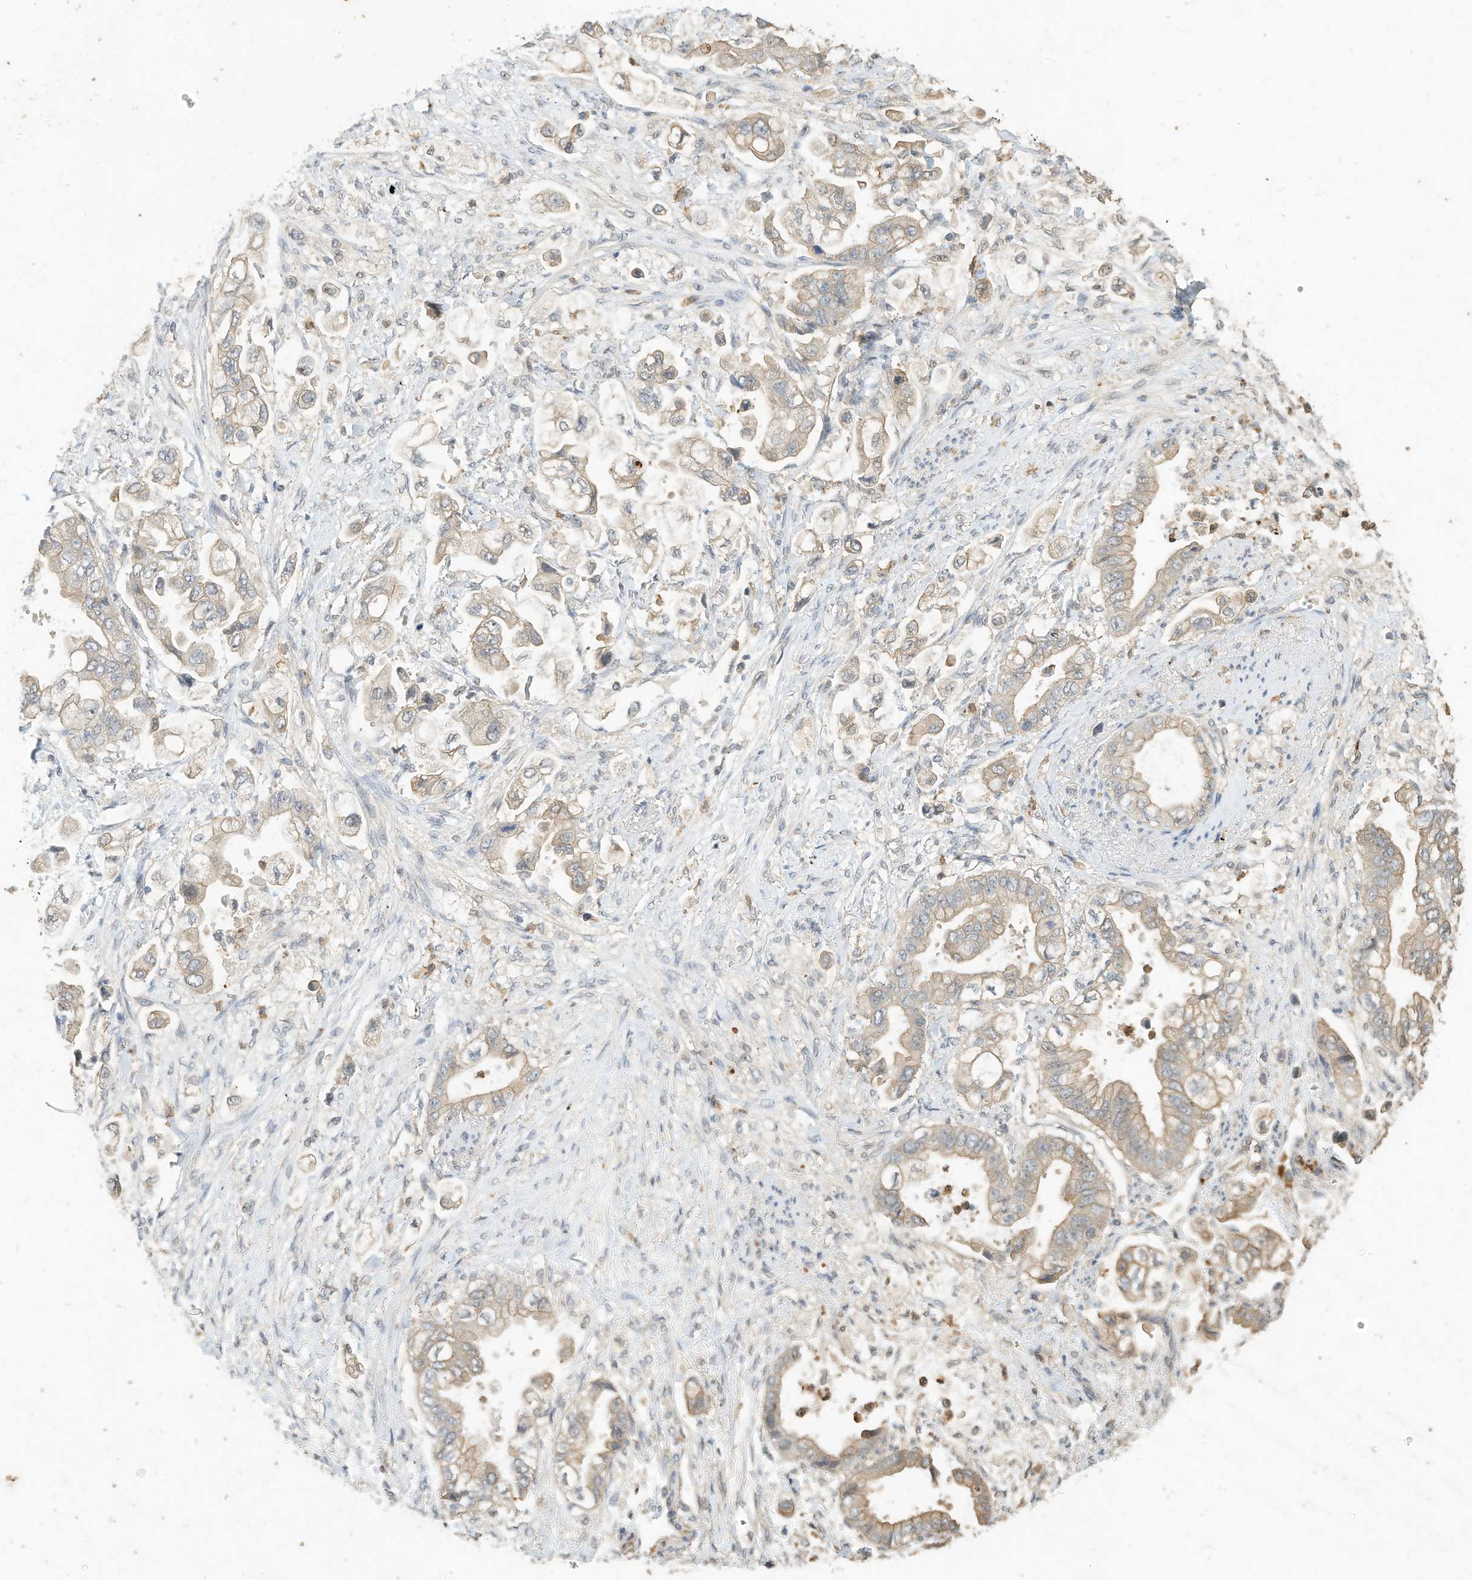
{"staining": {"intensity": "weak", "quantity": ">75%", "location": "cytoplasmic/membranous"}, "tissue": "stomach cancer", "cell_type": "Tumor cells", "image_type": "cancer", "snomed": [{"axis": "morphology", "description": "Adenocarcinoma, NOS"}, {"axis": "topography", "description": "Stomach"}], "caption": "Stomach cancer (adenocarcinoma) stained for a protein exhibits weak cytoplasmic/membranous positivity in tumor cells.", "gene": "OFD1", "patient": {"sex": "male", "age": 62}}